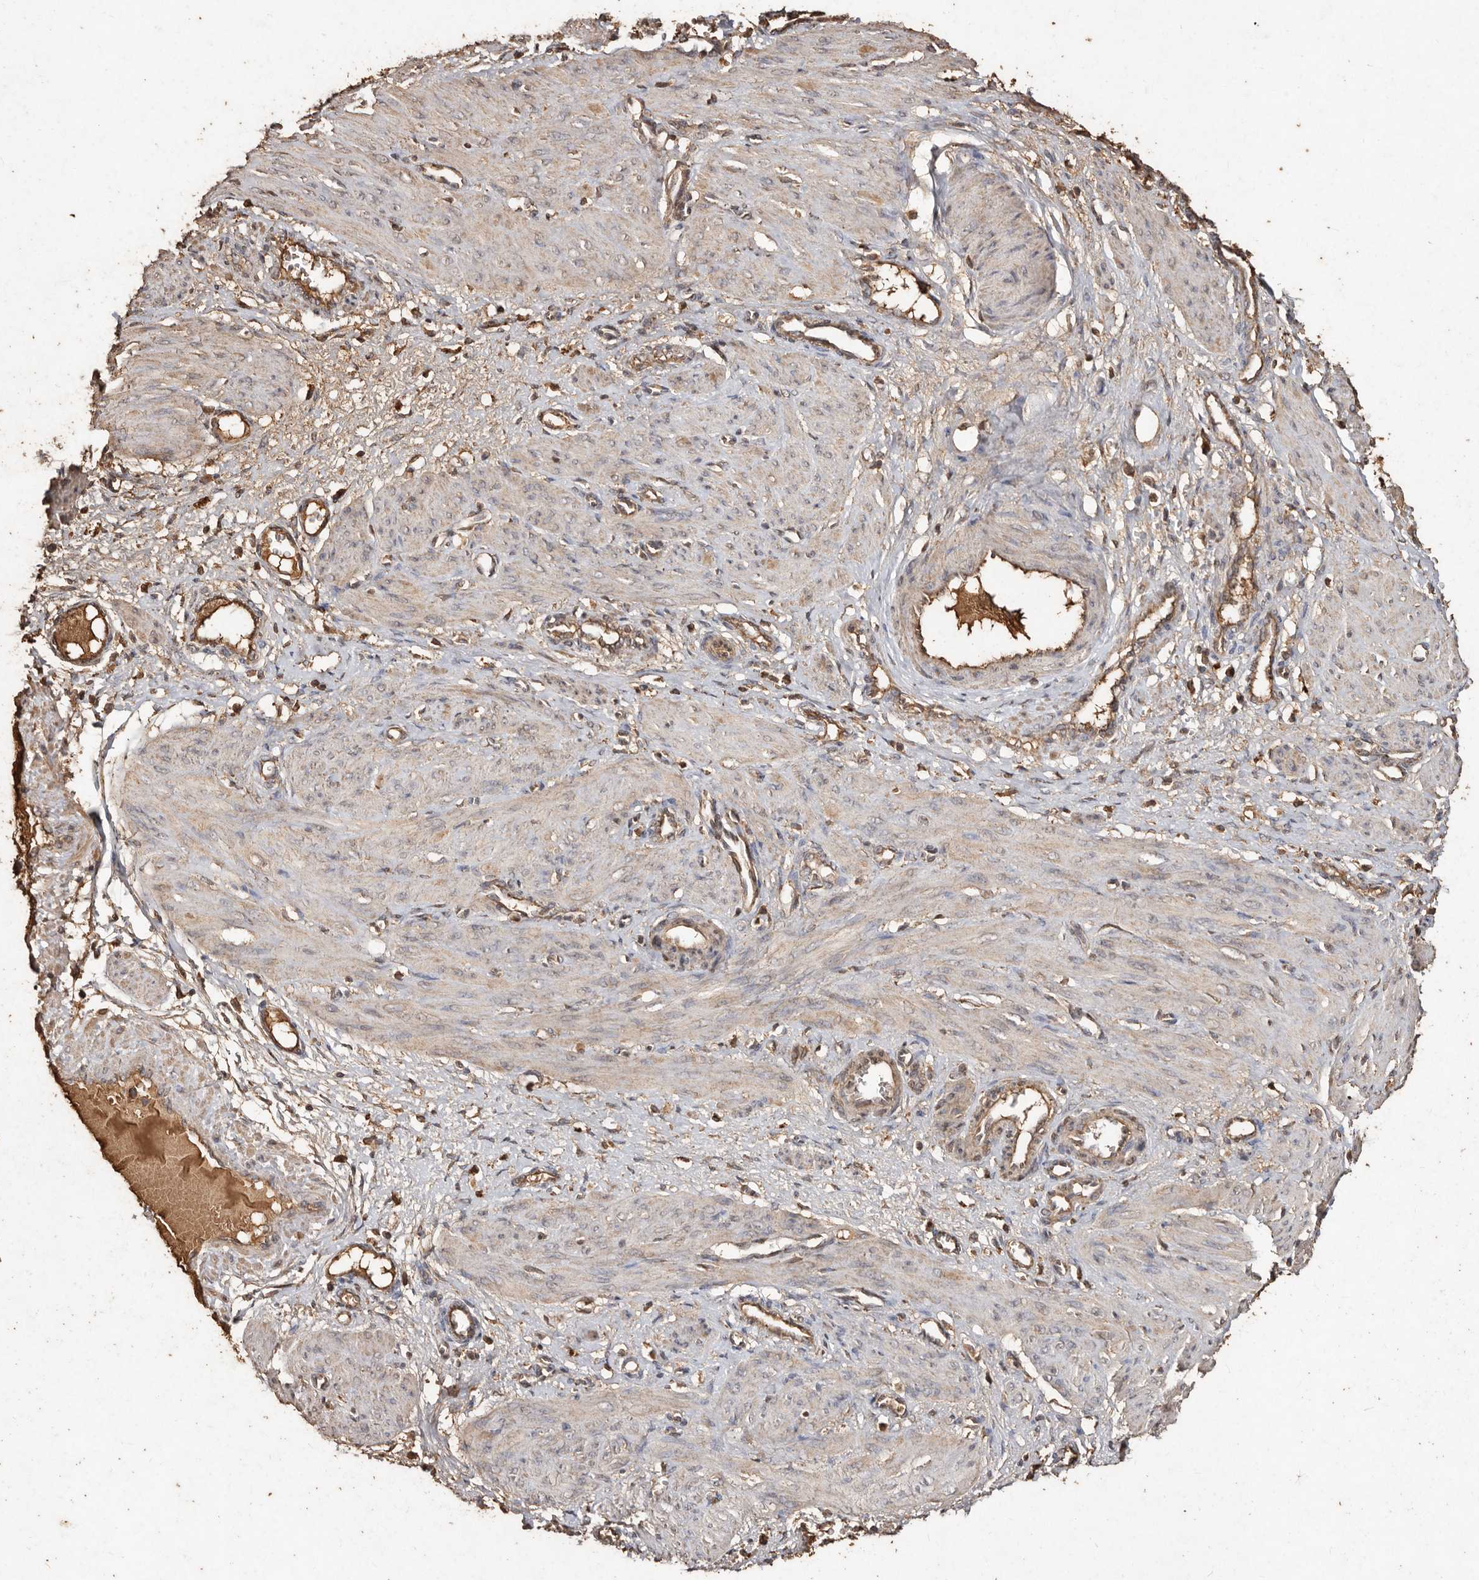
{"staining": {"intensity": "moderate", "quantity": "<25%", "location": "cytoplasmic/membranous"}, "tissue": "smooth muscle", "cell_type": "Smooth muscle cells", "image_type": "normal", "snomed": [{"axis": "morphology", "description": "Normal tissue, NOS"}, {"axis": "topography", "description": "Endometrium"}], "caption": "Immunohistochemical staining of unremarkable smooth muscle displays moderate cytoplasmic/membranous protein expression in about <25% of smooth muscle cells.", "gene": "FARS2", "patient": {"sex": "female", "age": 33}}